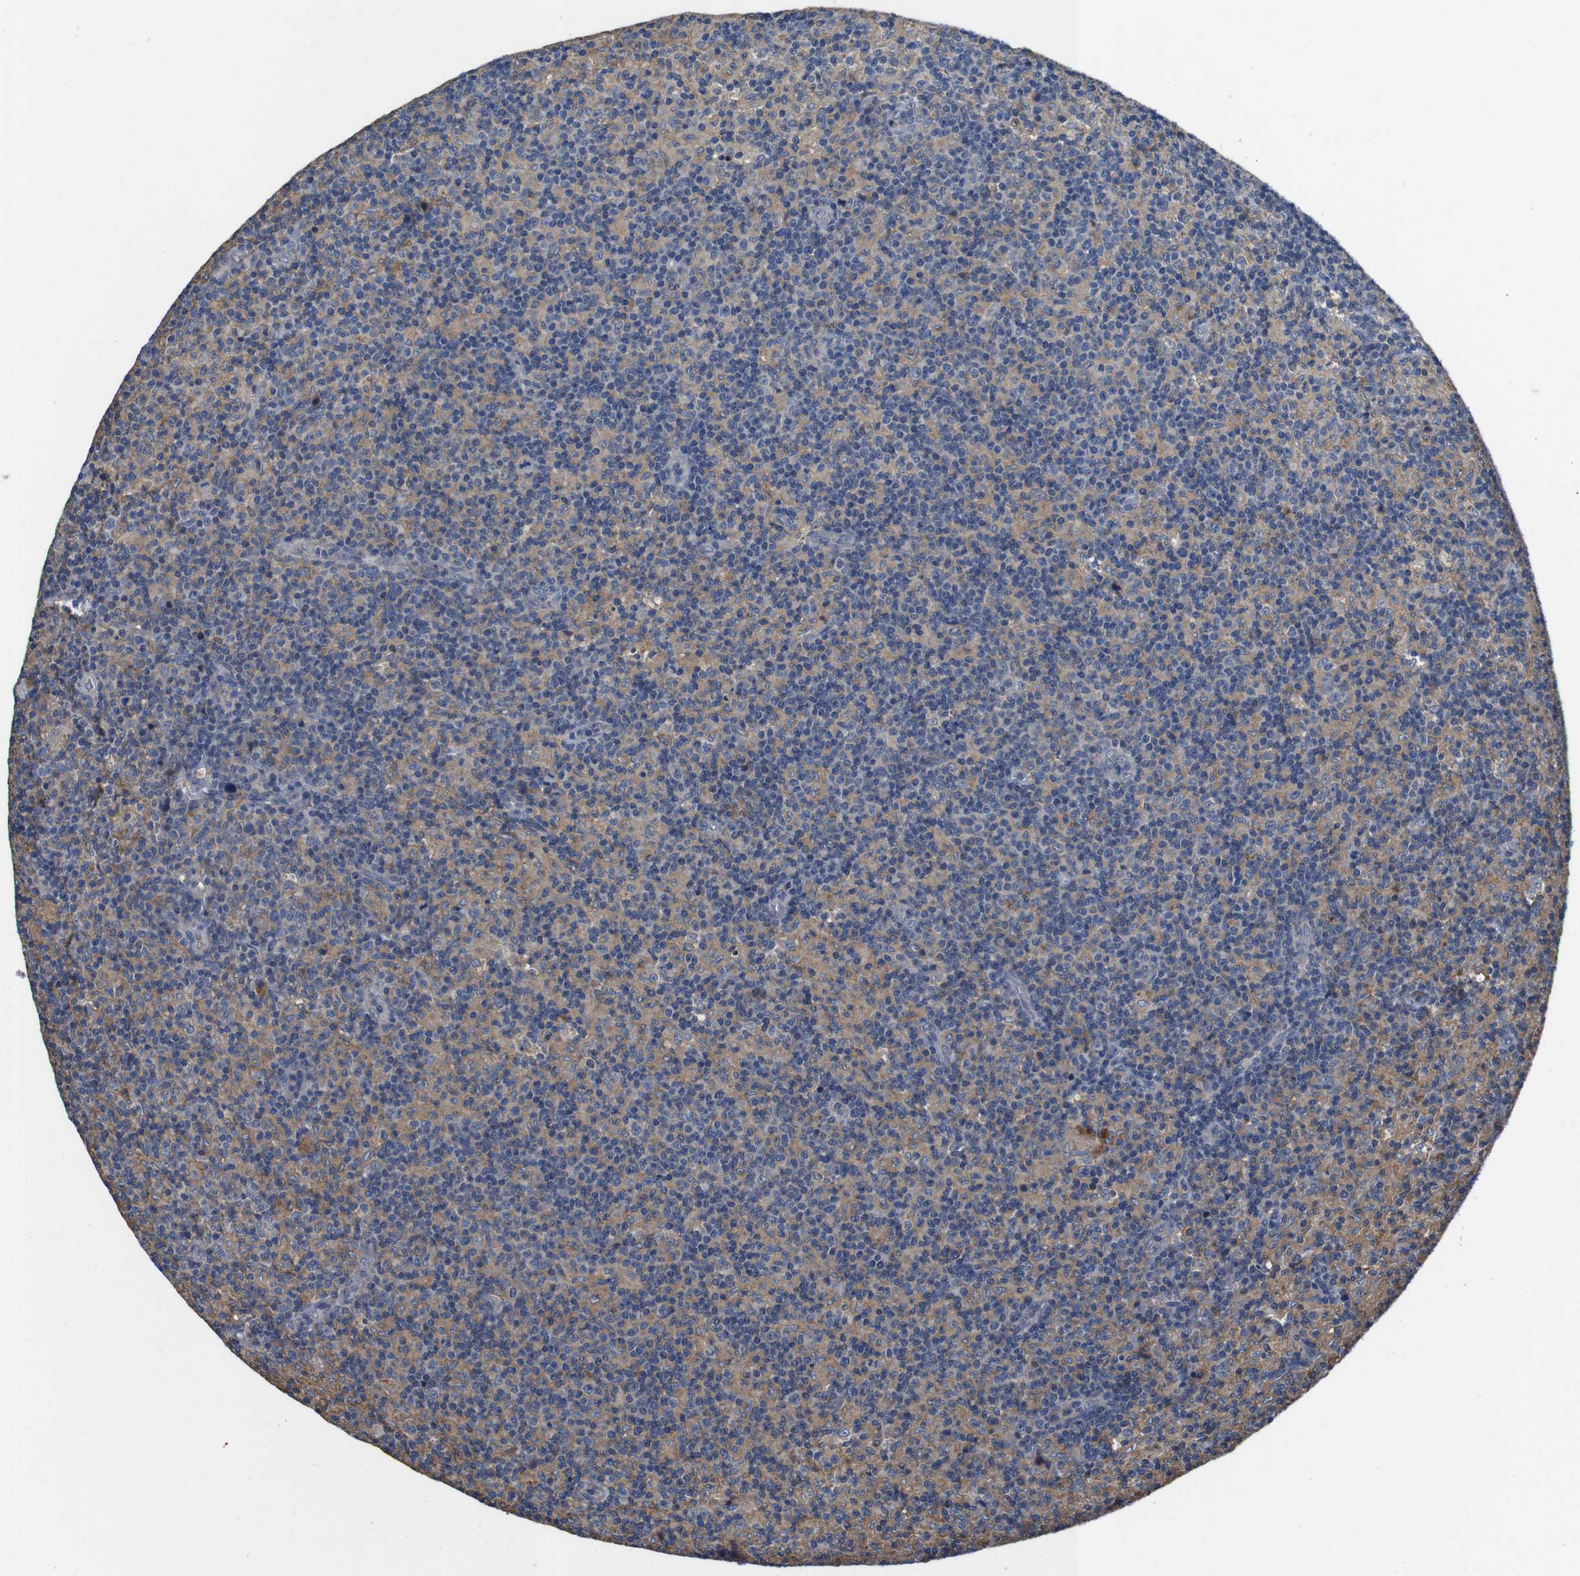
{"staining": {"intensity": "negative", "quantity": "none", "location": "none"}, "tissue": "lymph node", "cell_type": "Germinal center cells", "image_type": "normal", "snomed": [{"axis": "morphology", "description": "Normal tissue, NOS"}, {"axis": "morphology", "description": "Inflammation, NOS"}, {"axis": "topography", "description": "Lymph node"}], "caption": "Immunohistochemistry of normal lymph node shows no expression in germinal center cells.", "gene": "GLIPR1", "patient": {"sex": "male", "age": 55}}